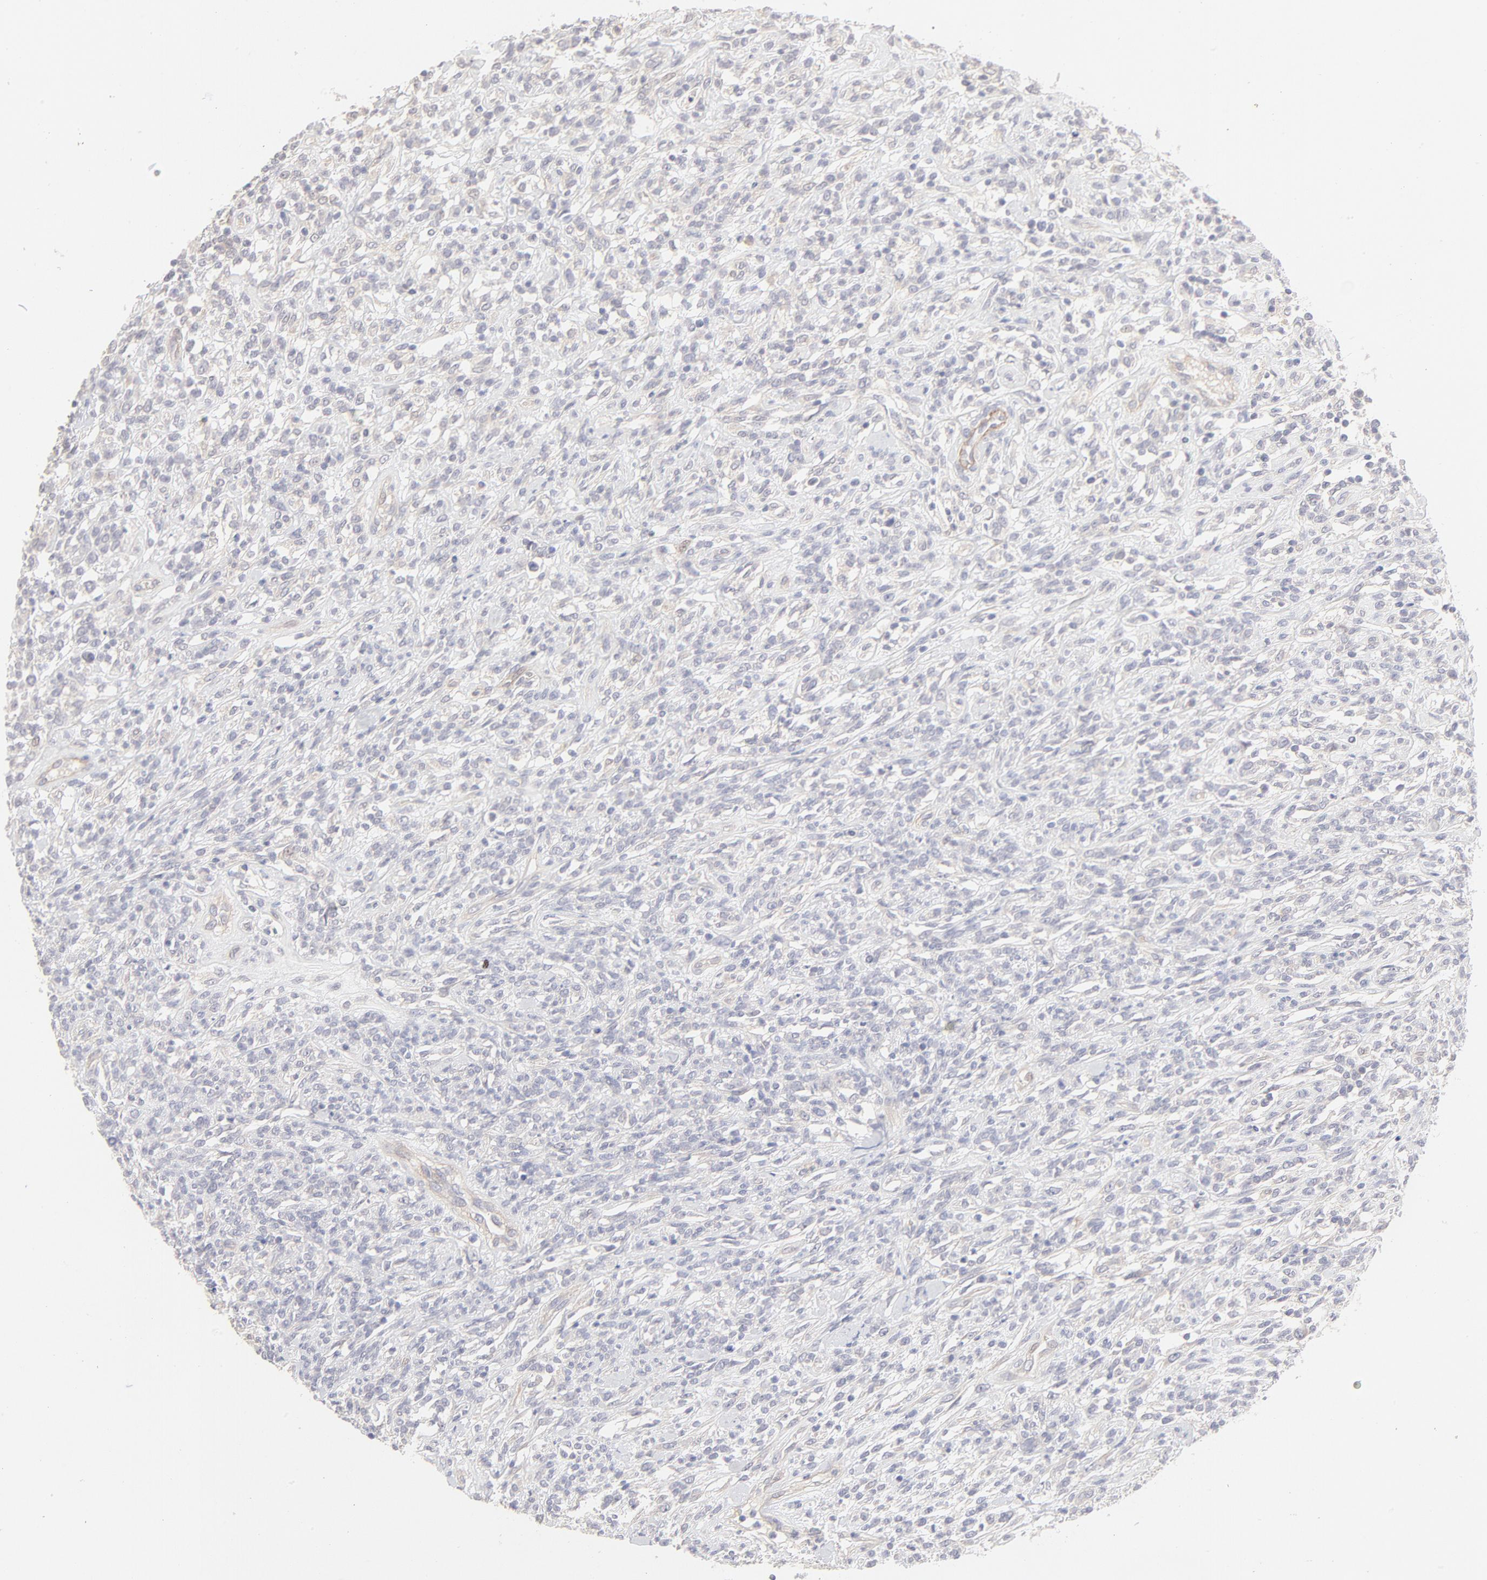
{"staining": {"intensity": "negative", "quantity": "none", "location": "none"}, "tissue": "lymphoma", "cell_type": "Tumor cells", "image_type": "cancer", "snomed": [{"axis": "morphology", "description": "Malignant lymphoma, non-Hodgkin's type, High grade"}, {"axis": "topography", "description": "Lymph node"}], "caption": "This is a micrograph of IHC staining of lymphoma, which shows no expression in tumor cells. Nuclei are stained in blue.", "gene": "ELF3", "patient": {"sex": "female", "age": 73}}